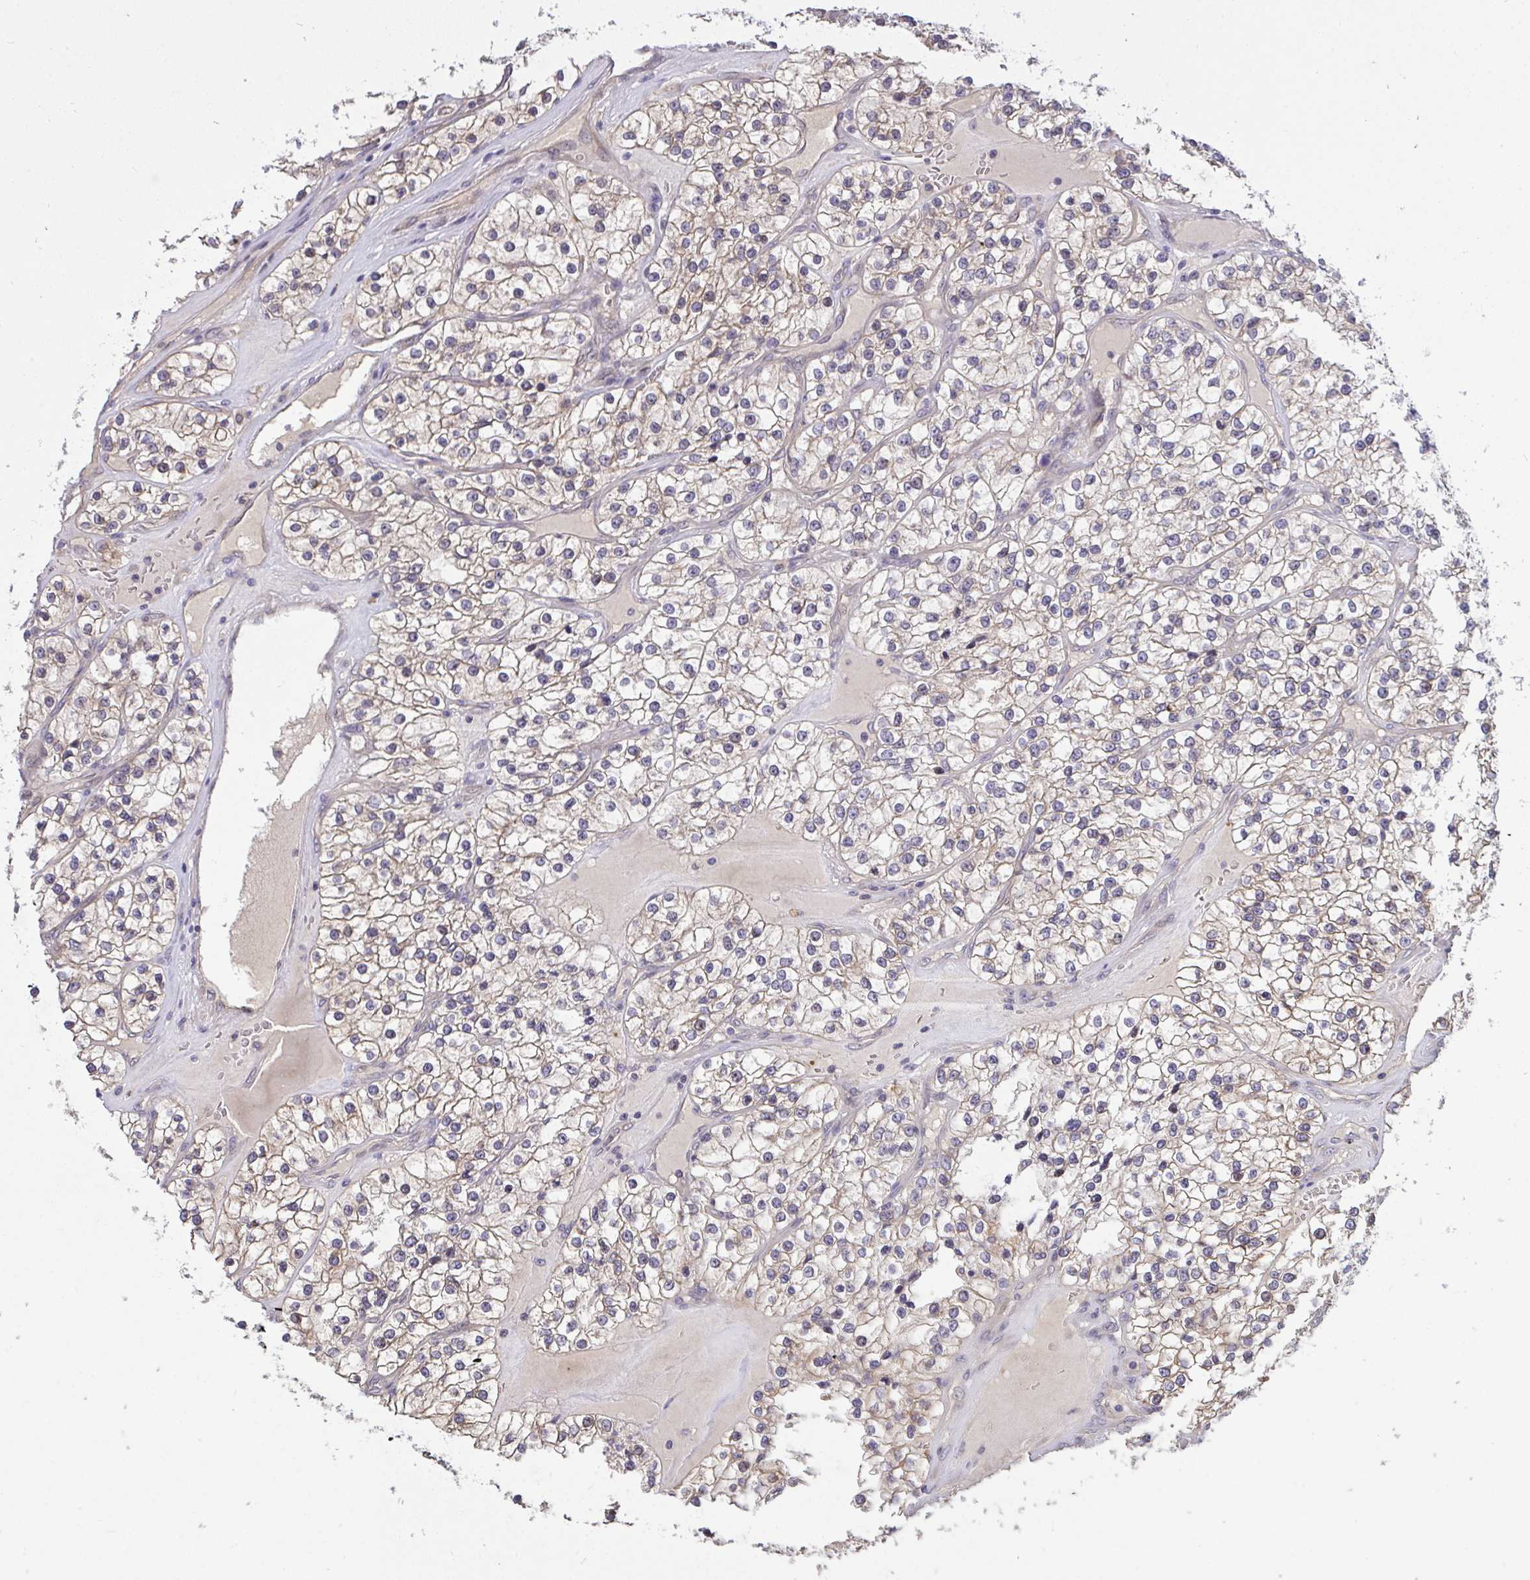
{"staining": {"intensity": "moderate", "quantity": "25%-75%", "location": "cytoplasmic/membranous"}, "tissue": "renal cancer", "cell_type": "Tumor cells", "image_type": "cancer", "snomed": [{"axis": "morphology", "description": "Adenocarcinoma, NOS"}, {"axis": "topography", "description": "Kidney"}], "caption": "Immunohistochemical staining of human renal adenocarcinoma reveals medium levels of moderate cytoplasmic/membranous protein staining in approximately 25%-75% of tumor cells.", "gene": "C19orf54", "patient": {"sex": "female", "age": 57}}